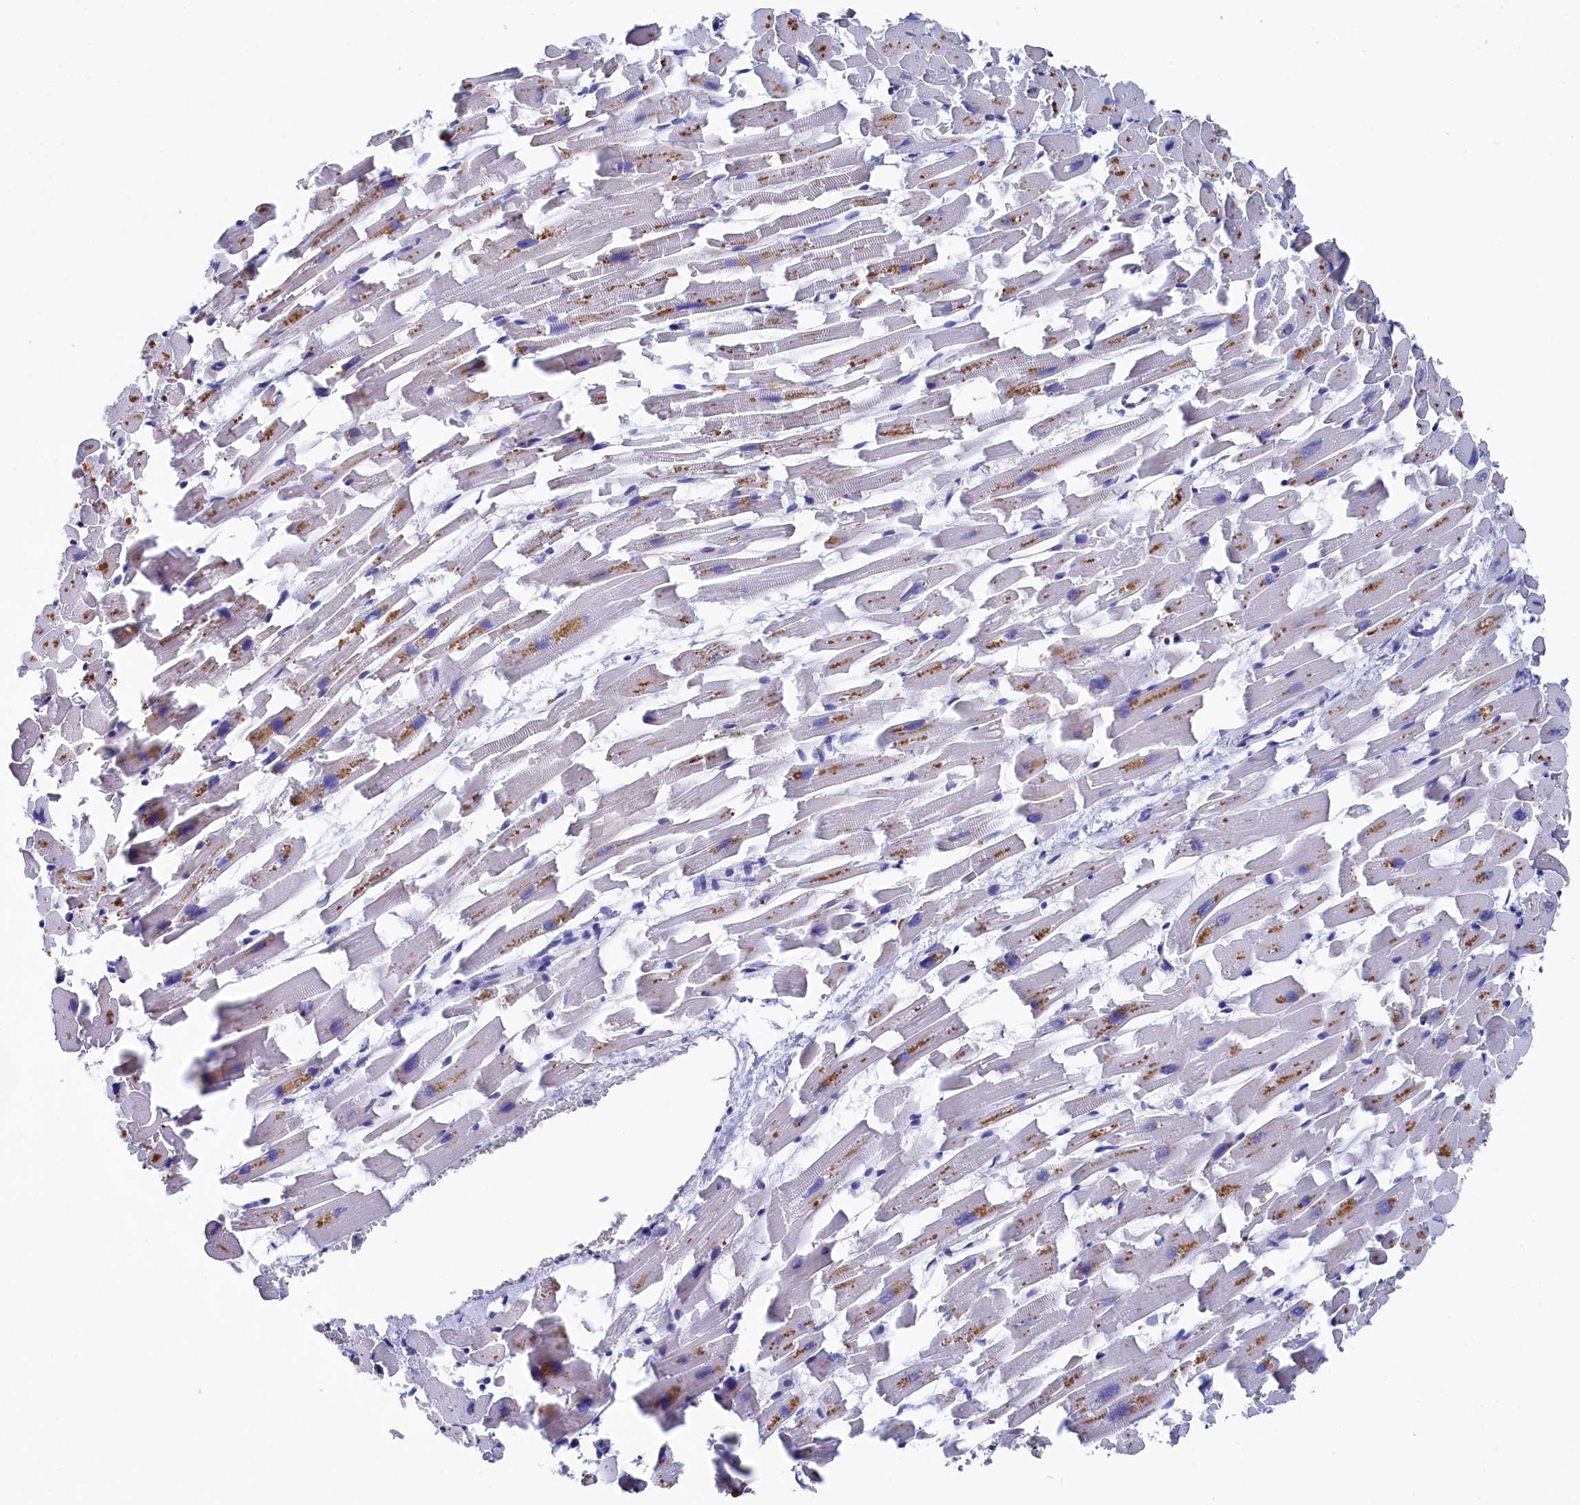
{"staining": {"intensity": "moderate", "quantity": "25%-75%", "location": "cytoplasmic/membranous"}, "tissue": "heart muscle", "cell_type": "Cardiomyocytes", "image_type": "normal", "snomed": [{"axis": "morphology", "description": "Normal tissue, NOS"}, {"axis": "topography", "description": "Heart"}], "caption": "Heart muscle stained with IHC displays moderate cytoplasmic/membranous staining in approximately 25%-75% of cardiomyocytes.", "gene": "MMAB", "patient": {"sex": "female", "age": 64}}